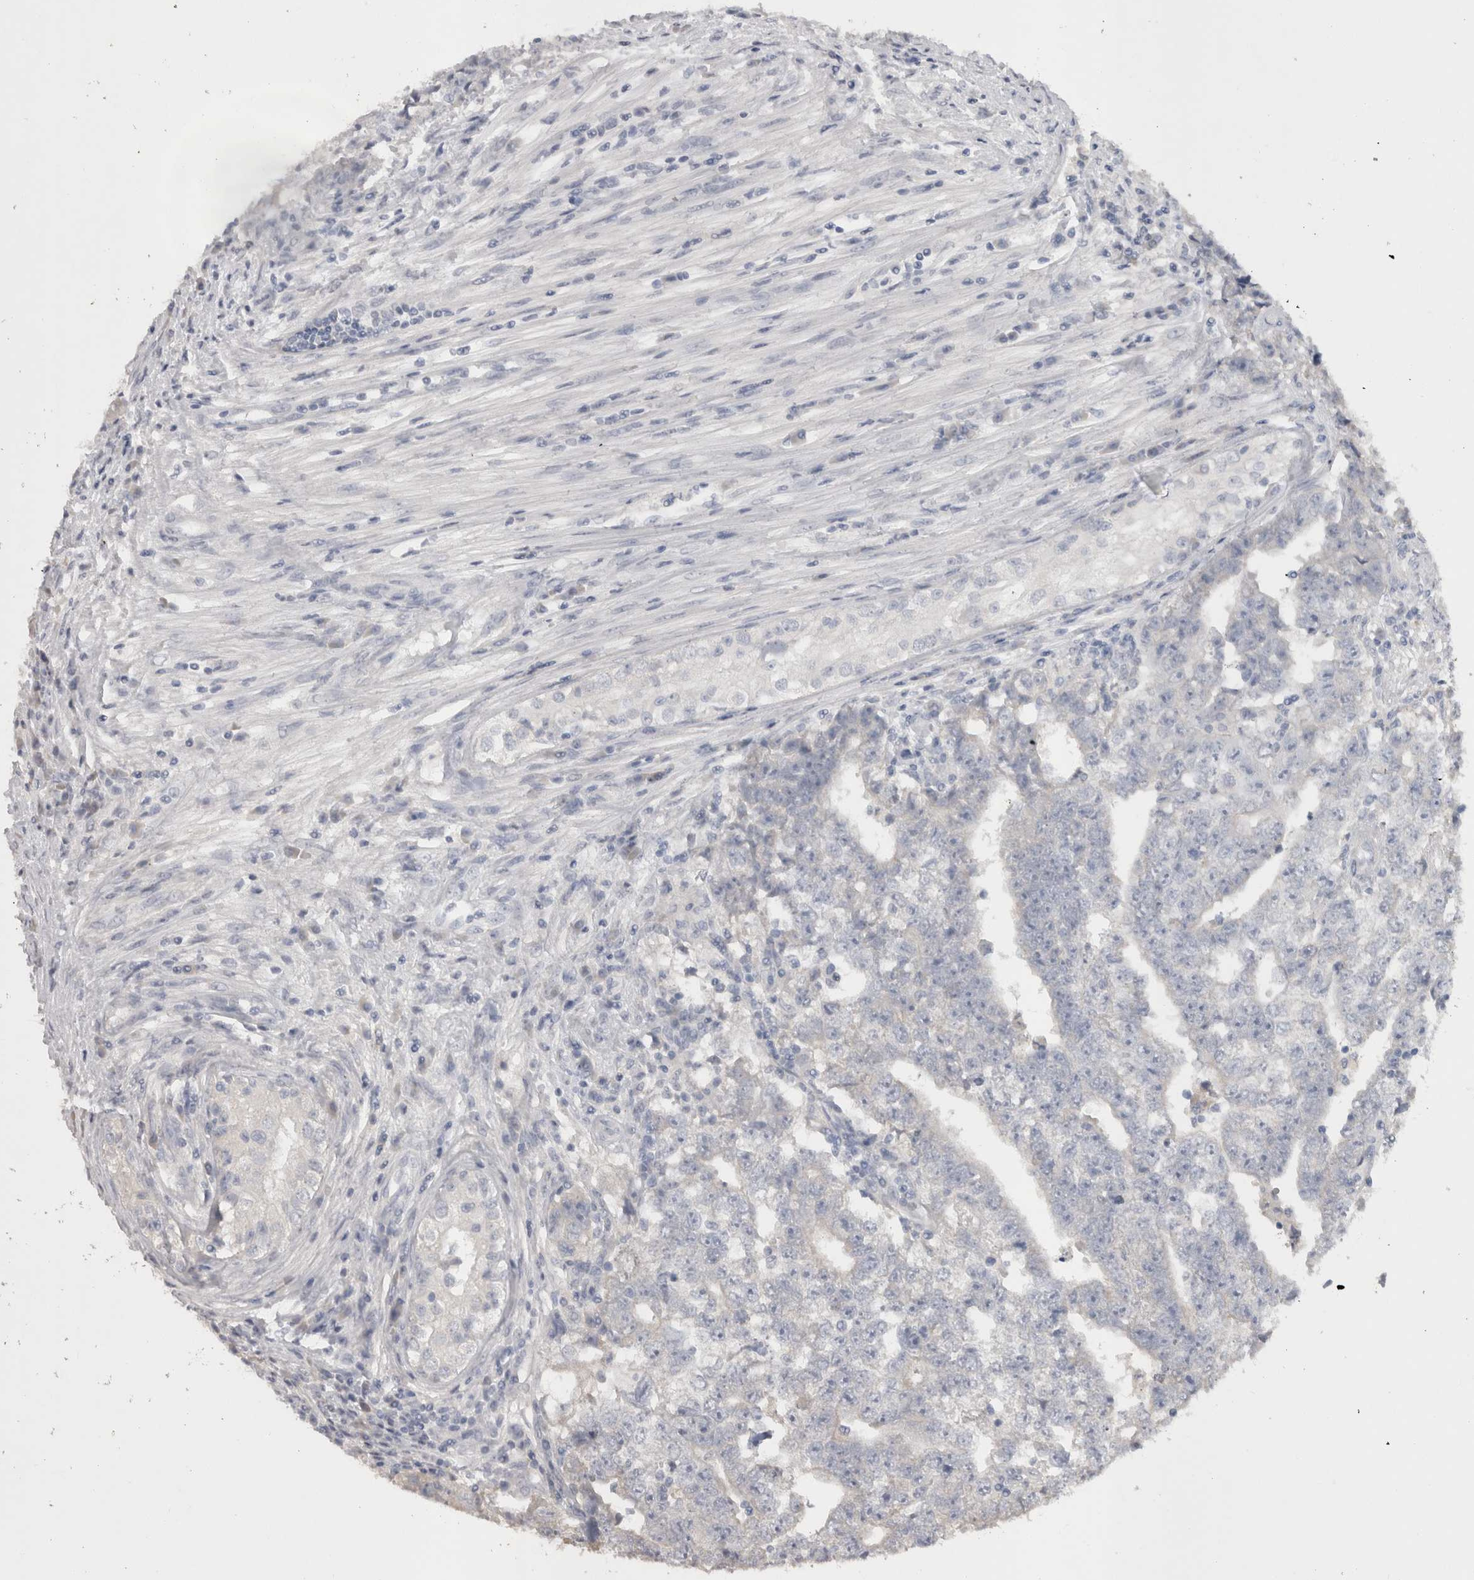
{"staining": {"intensity": "negative", "quantity": "none", "location": "none"}, "tissue": "testis cancer", "cell_type": "Tumor cells", "image_type": "cancer", "snomed": [{"axis": "morphology", "description": "Carcinoma, Embryonal, NOS"}, {"axis": "topography", "description": "Testis"}], "caption": "This is an immunohistochemistry micrograph of human testis embryonal carcinoma. There is no positivity in tumor cells.", "gene": "ADAM2", "patient": {"sex": "male", "age": 25}}